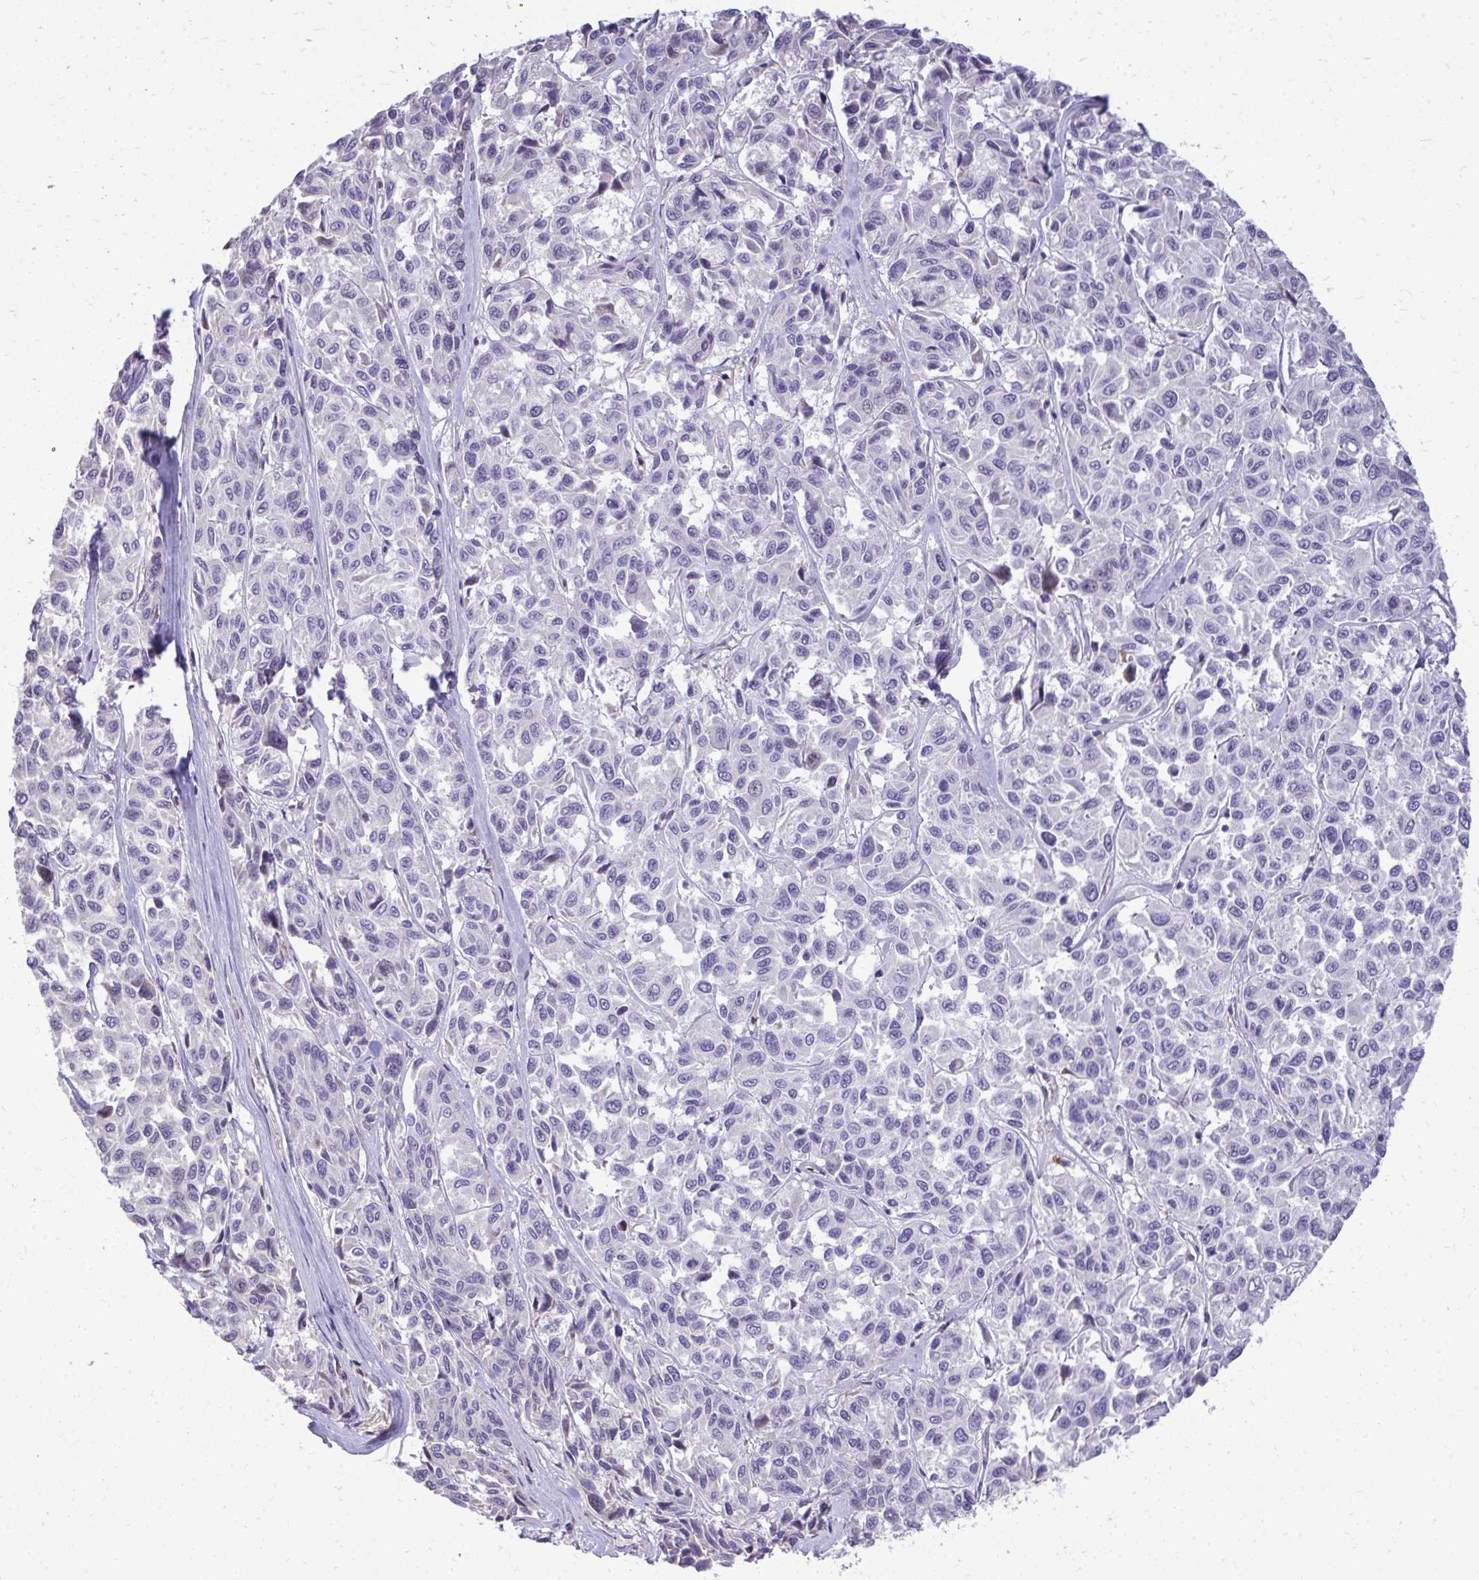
{"staining": {"intensity": "negative", "quantity": "none", "location": "none"}, "tissue": "melanoma", "cell_type": "Tumor cells", "image_type": "cancer", "snomed": [{"axis": "morphology", "description": "Malignant melanoma, NOS"}, {"axis": "topography", "description": "Skin"}], "caption": "The histopathology image reveals no staining of tumor cells in malignant melanoma.", "gene": "DLX4", "patient": {"sex": "female", "age": 66}}